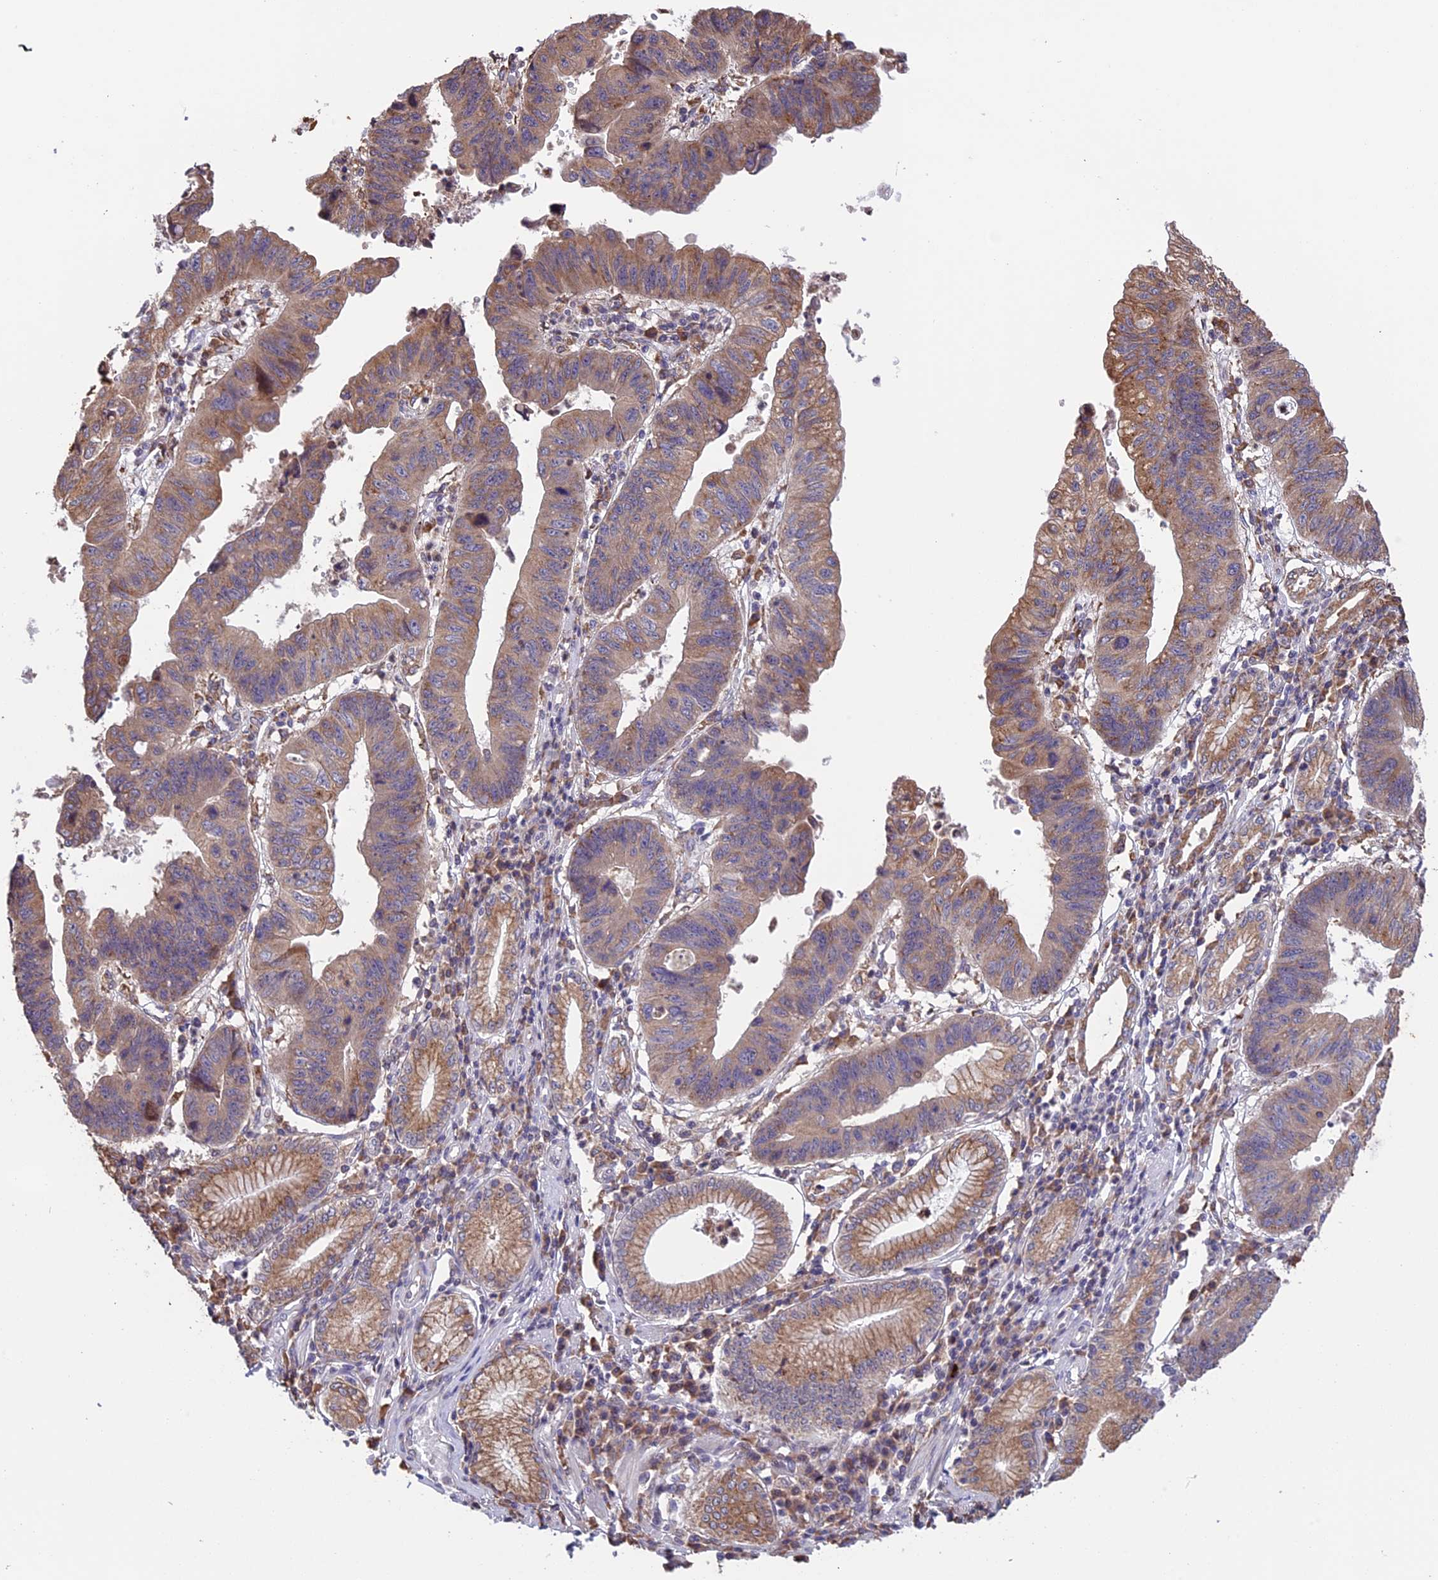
{"staining": {"intensity": "moderate", "quantity": "25%-75%", "location": "cytoplasmic/membranous"}, "tissue": "stomach cancer", "cell_type": "Tumor cells", "image_type": "cancer", "snomed": [{"axis": "morphology", "description": "Adenocarcinoma, NOS"}, {"axis": "topography", "description": "Stomach"}], "caption": "DAB immunohistochemical staining of human stomach cancer (adenocarcinoma) displays moderate cytoplasmic/membranous protein positivity in about 25%-75% of tumor cells. The staining was performed using DAB (3,3'-diaminobenzidine) to visualize the protein expression in brown, while the nuclei were stained in blue with hematoxylin (Magnification: 20x).", "gene": "DMRTA2", "patient": {"sex": "male", "age": 59}}